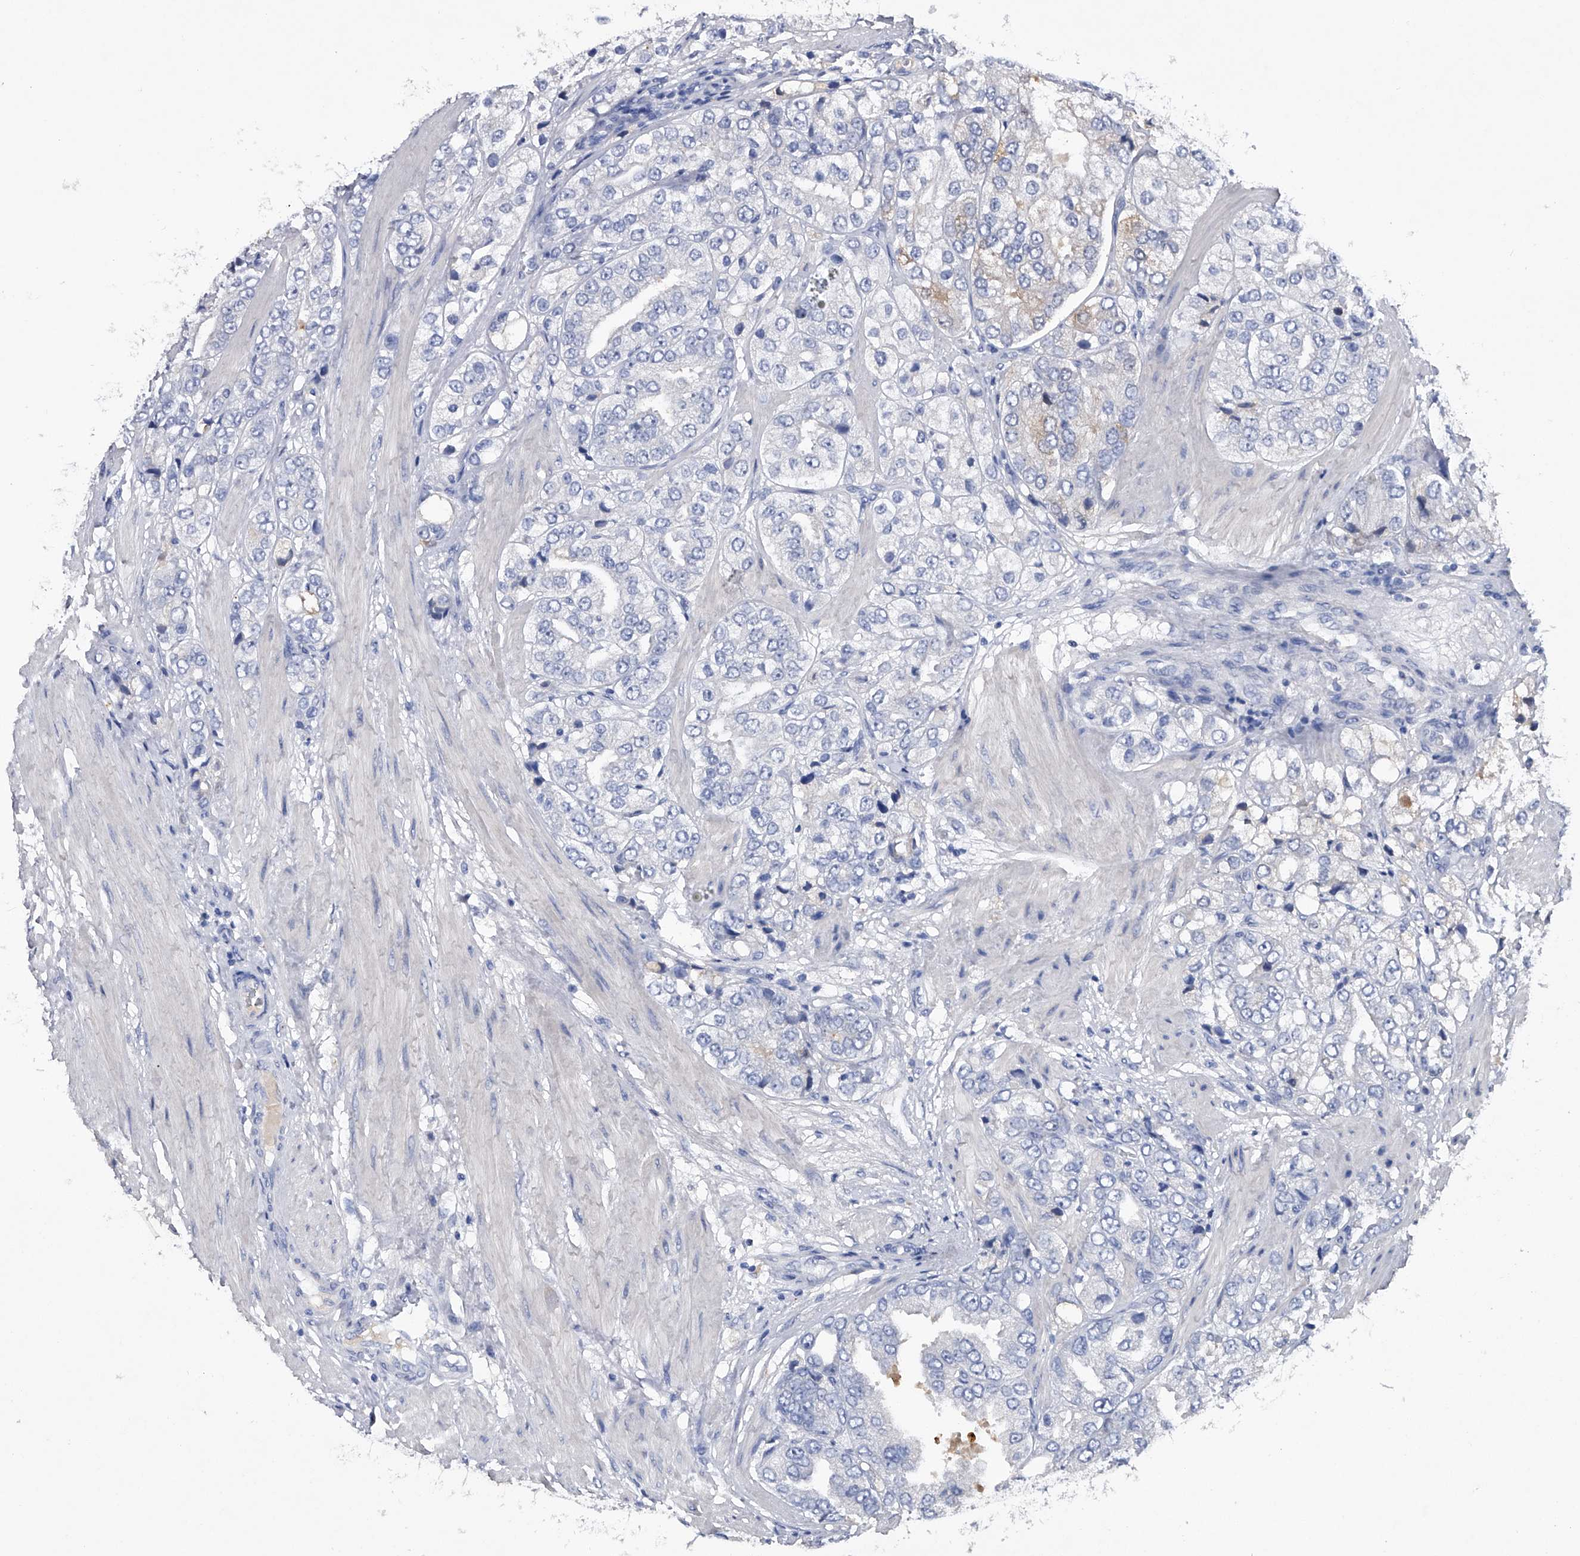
{"staining": {"intensity": "negative", "quantity": "none", "location": "none"}, "tissue": "prostate cancer", "cell_type": "Tumor cells", "image_type": "cancer", "snomed": [{"axis": "morphology", "description": "Adenocarcinoma, High grade"}, {"axis": "topography", "description": "Prostate"}], "caption": "Immunohistochemistry (IHC) of prostate cancer exhibits no staining in tumor cells.", "gene": "ASNS", "patient": {"sex": "male", "age": 50}}